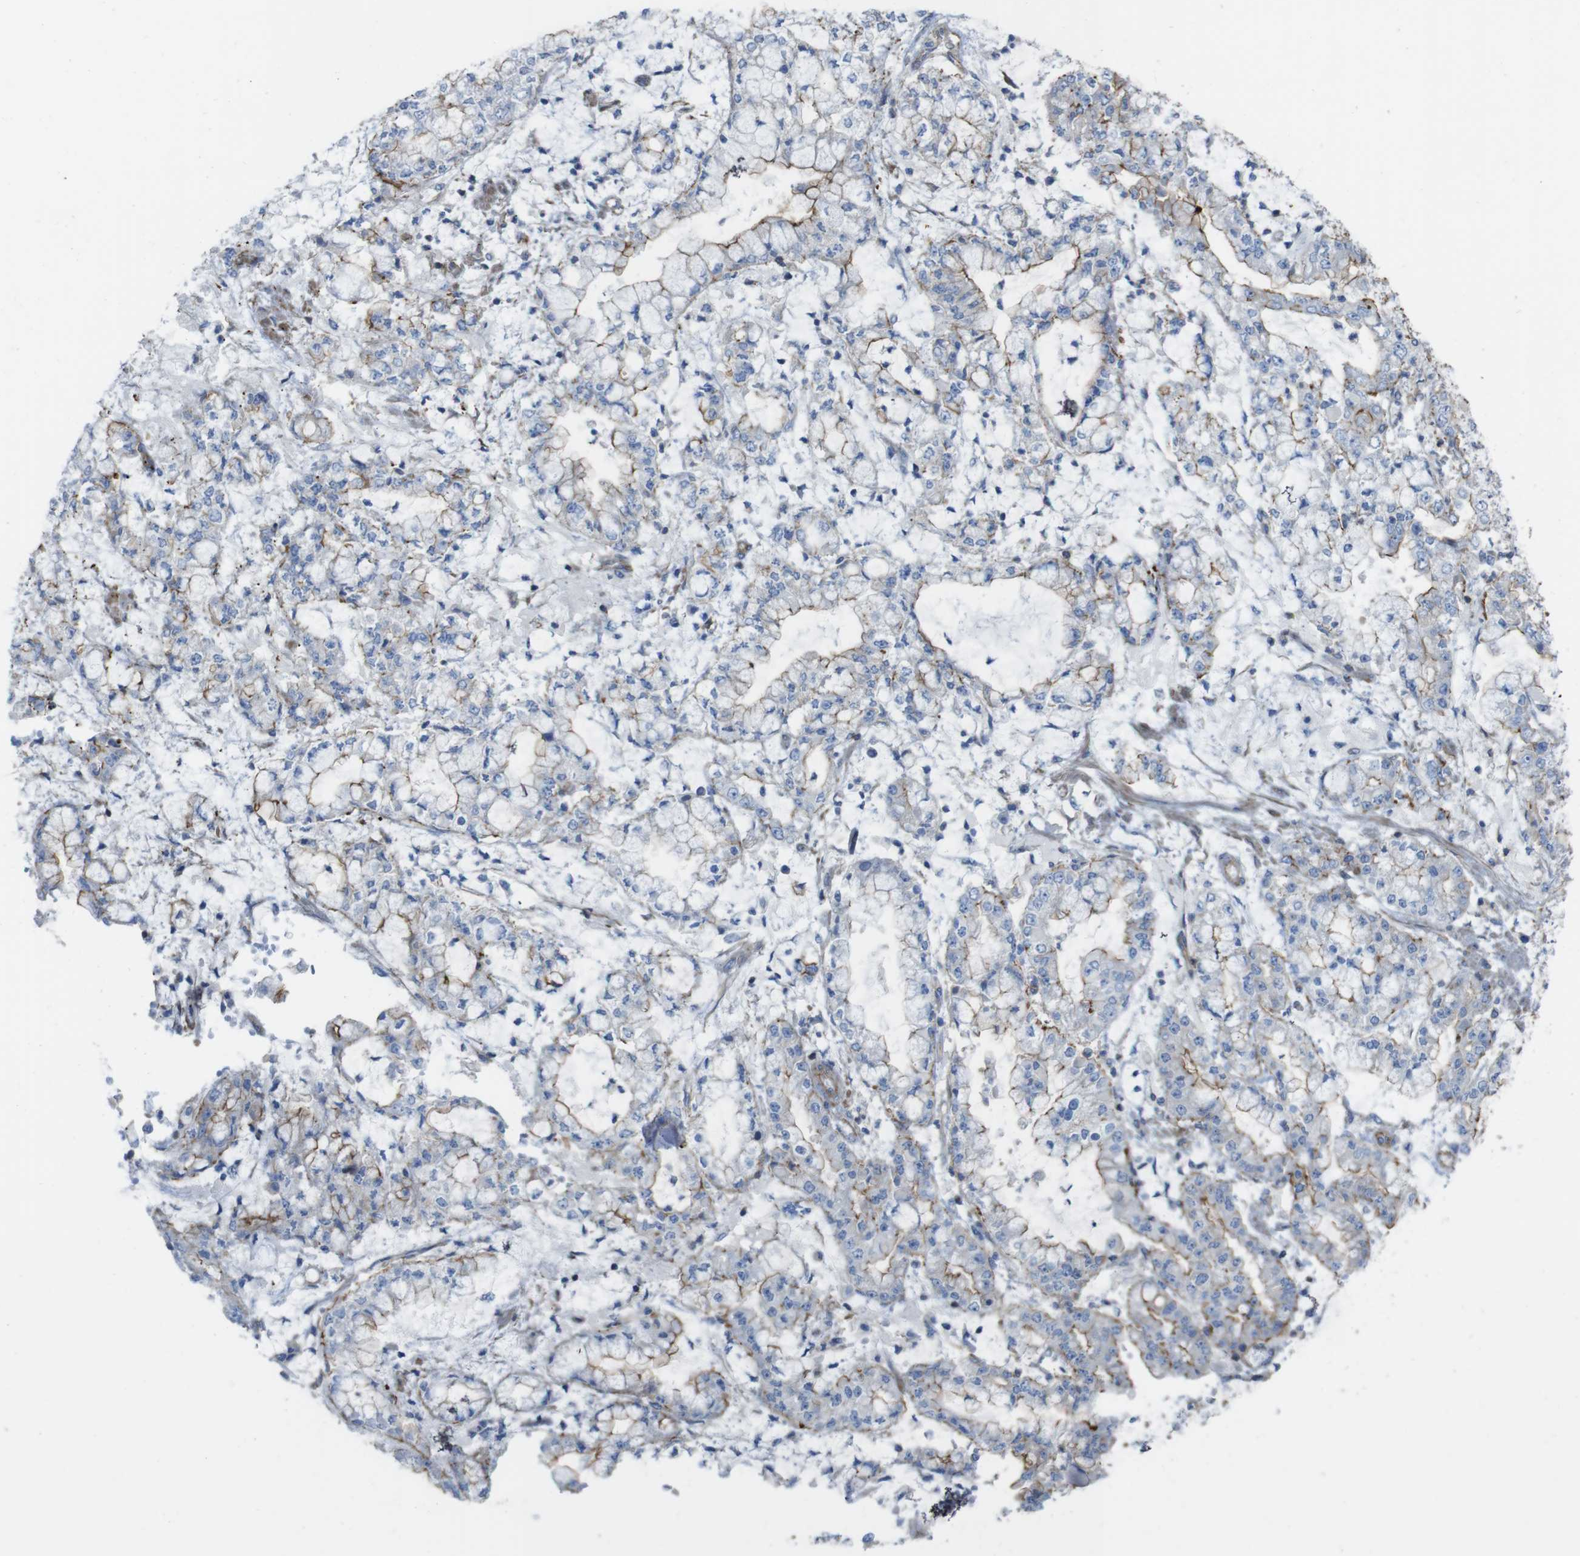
{"staining": {"intensity": "moderate", "quantity": "<25%", "location": "cytoplasmic/membranous"}, "tissue": "stomach cancer", "cell_type": "Tumor cells", "image_type": "cancer", "snomed": [{"axis": "morphology", "description": "Adenocarcinoma, NOS"}, {"axis": "topography", "description": "Stomach"}], "caption": "Immunohistochemistry (IHC) histopathology image of stomach adenocarcinoma stained for a protein (brown), which displays low levels of moderate cytoplasmic/membranous expression in about <25% of tumor cells.", "gene": "PREX2", "patient": {"sex": "male", "age": 76}}